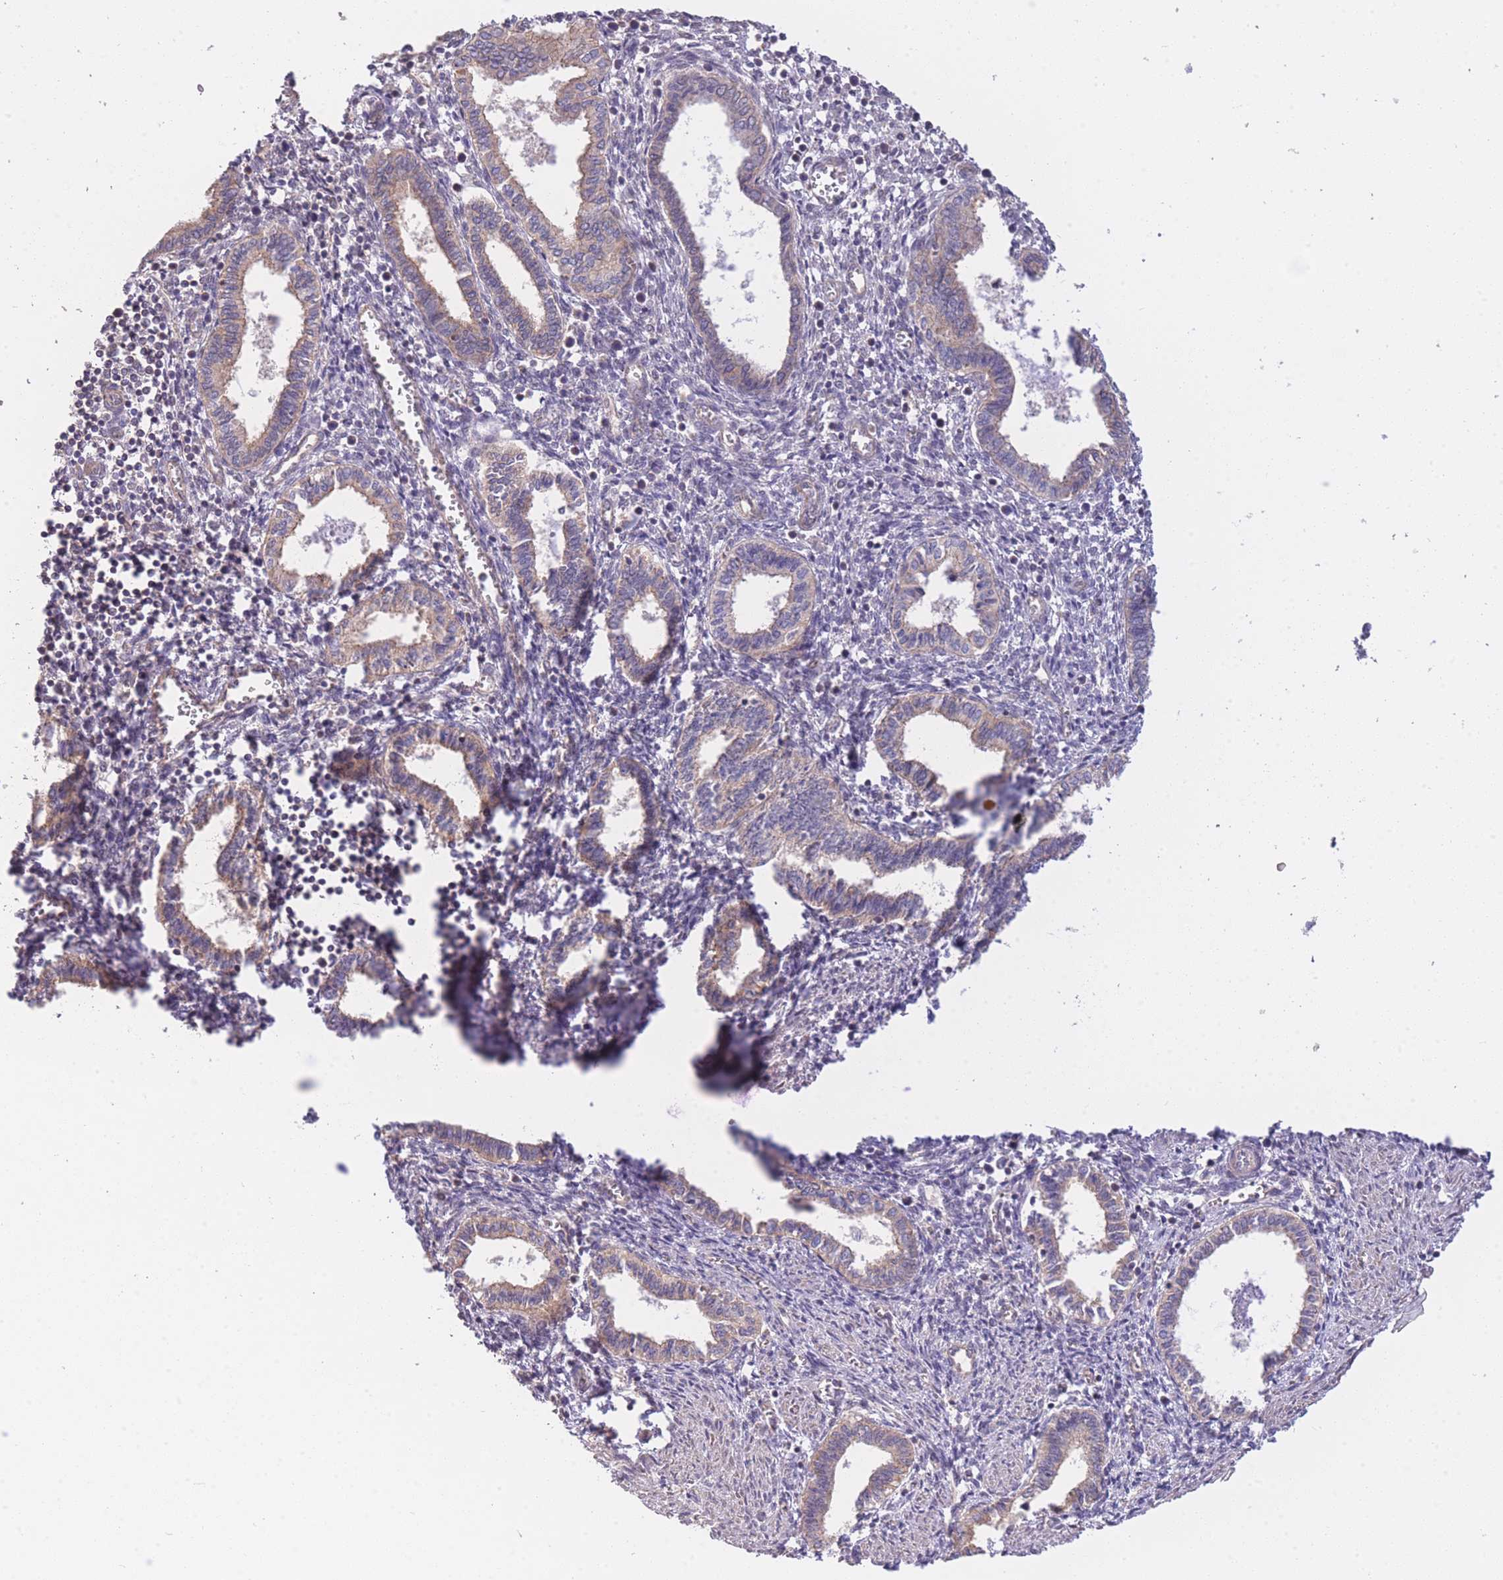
{"staining": {"intensity": "negative", "quantity": "none", "location": "none"}, "tissue": "endometrium", "cell_type": "Cells in endometrial stroma", "image_type": "normal", "snomed": [{"axis": "morphology", "description": "Normal tissue, NOS"}, {"axis": "topography", "description": "Endometrium"}], "caption": "Immunohistochemistry of unremarkable human endometrium demonstrates no positivity in cells in endometrial stroma. Nuclei are stained in blue.", "gene": "CTBP1", "patient": {"sex": "female", "age": 37}}